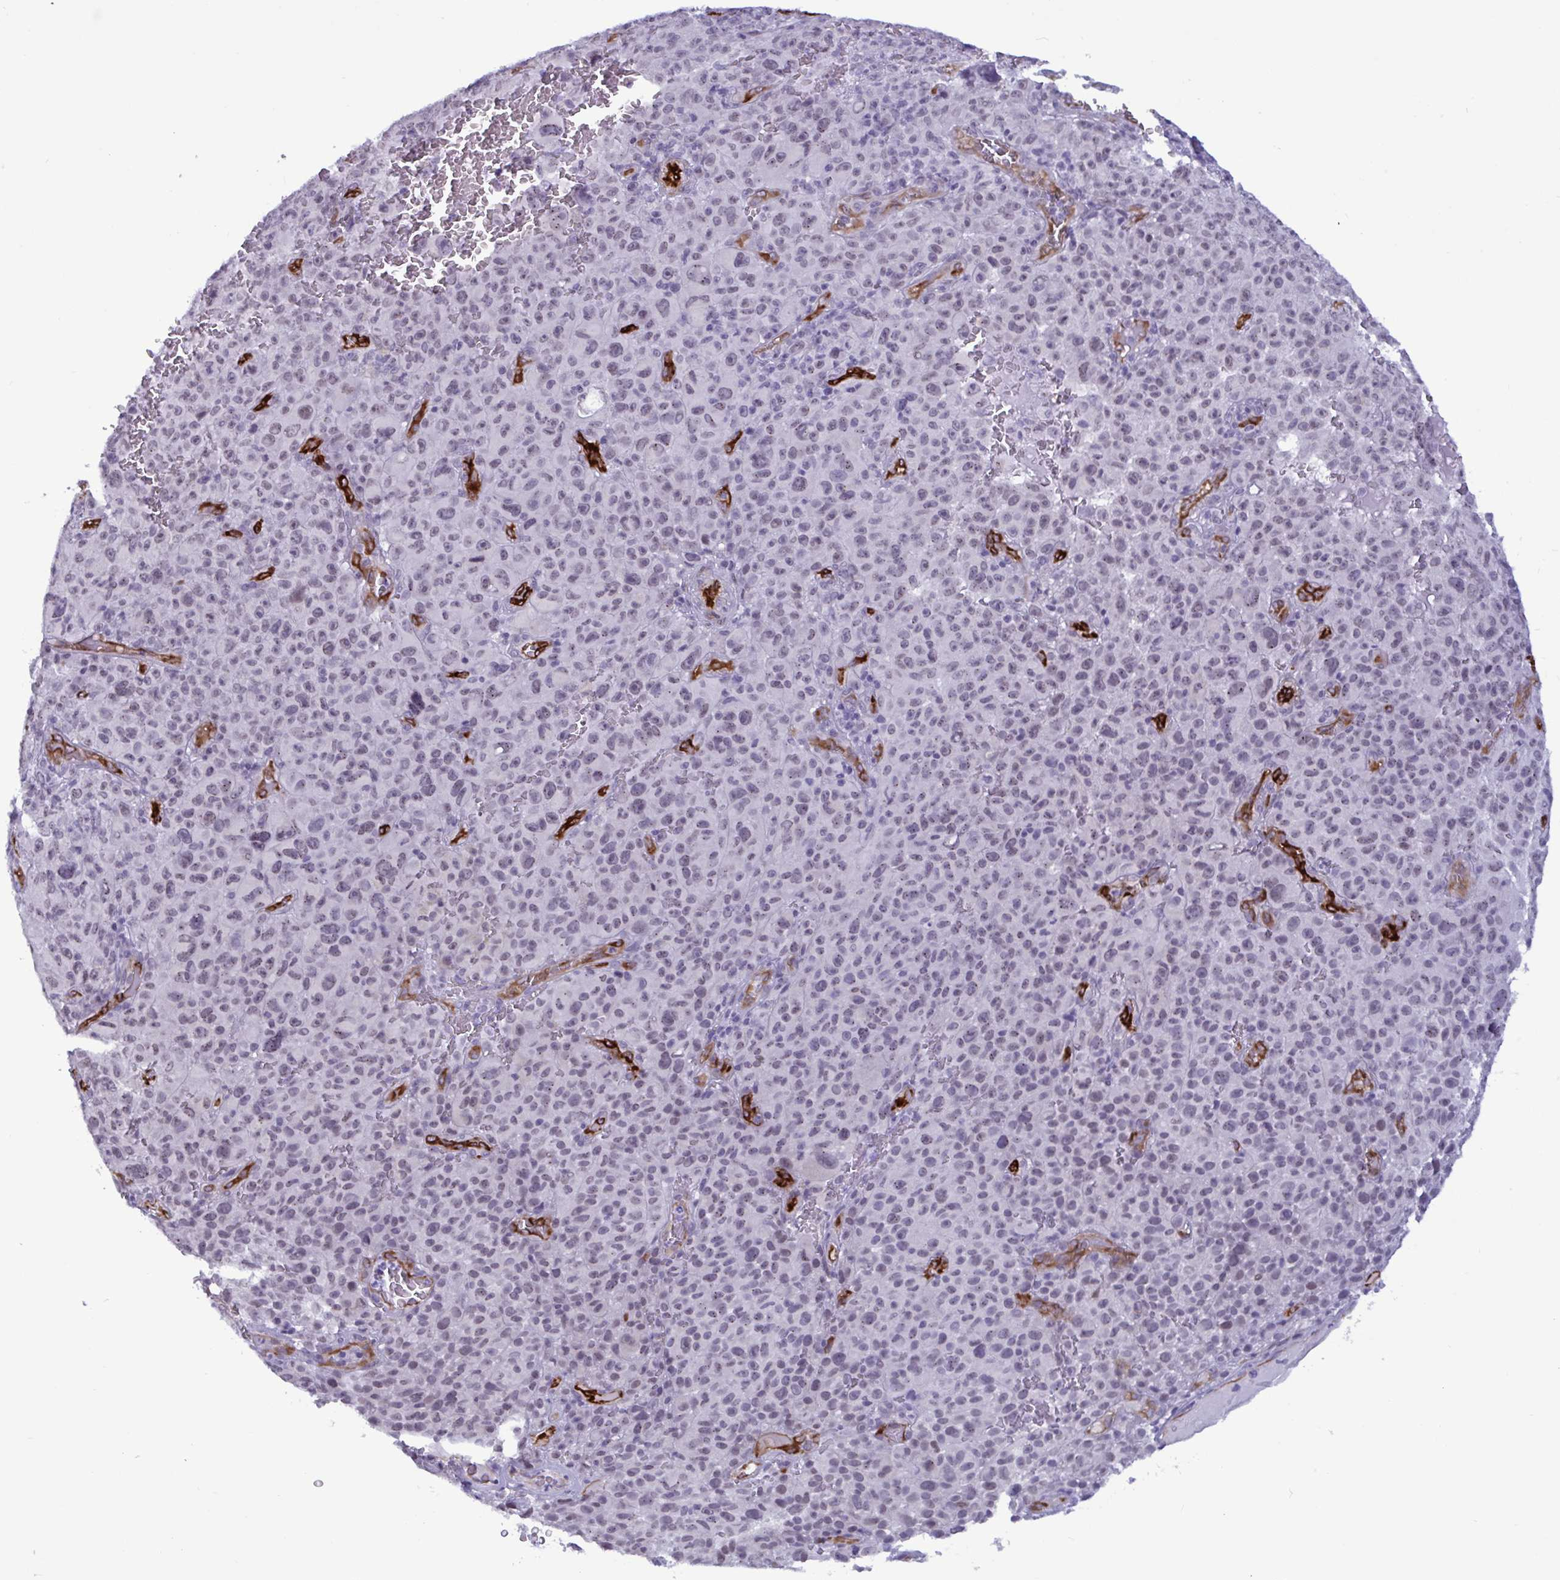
{"staining": {"intensity": "negative", "quantity": "none", "location": "none"}, "tissue": "melanoma", "cell_type": "Tumor cells", "image_type": "cancer", "snomed": [{"axis": "morphology", "description": "Malignant melanoma, NOS"}, {"axis": "topography", "description": "Skin"}], "caption": "Malignant melanoma was stained to show a protein in brown. There is no significant positivity in tumor cells.", "gene": "EML1", "patient": {"sex": "female", "age": 82}}